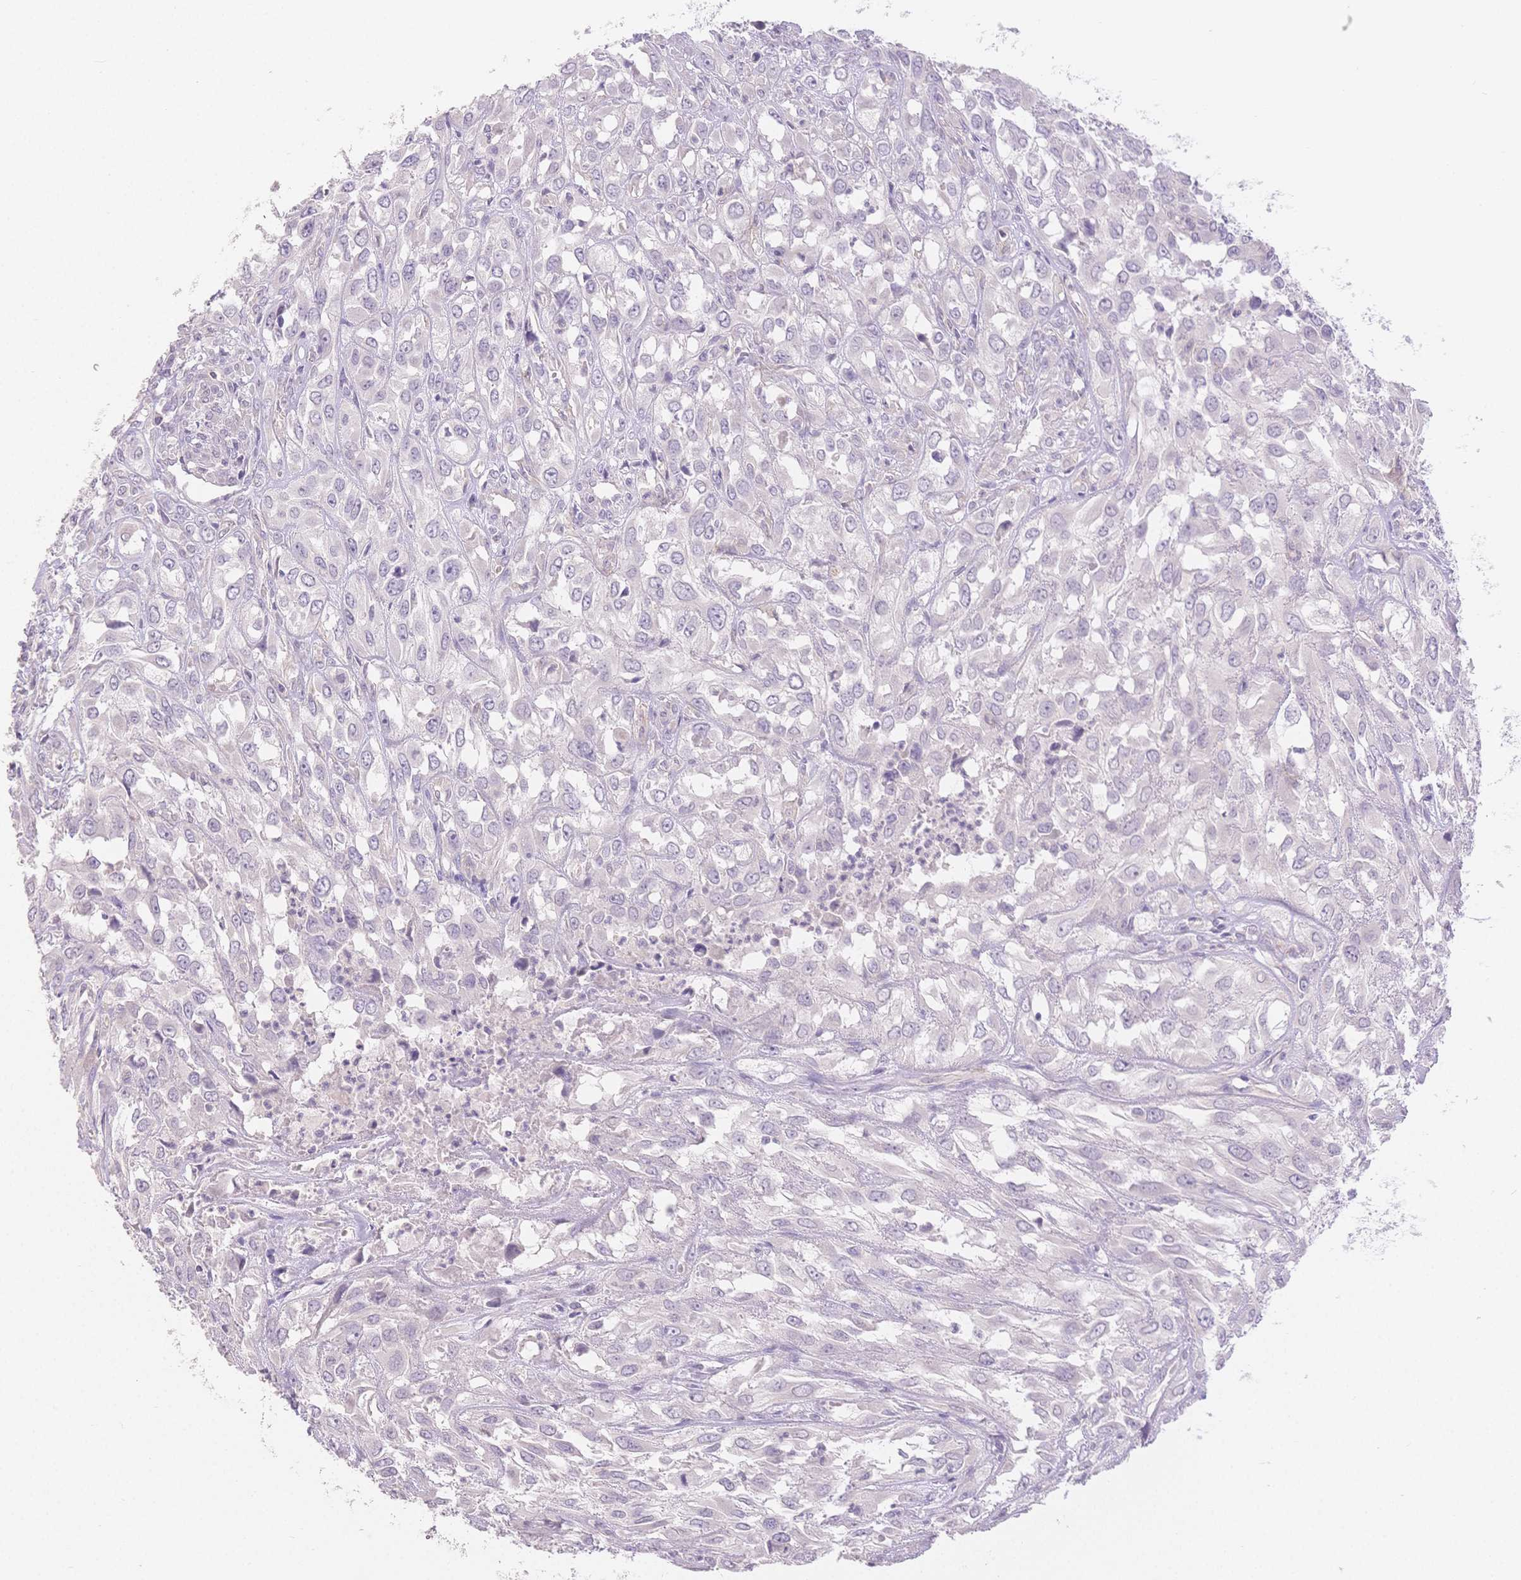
{"staining": {"intensity": "negative", "quantity": "none", "location": "none"}, "tissue": "urothelial cancer", "cell_type": "Tumor cells", "image_type": "cancer", "snomed": [{"axis": "morphology", "description": "Urothelial carcinoma, High grade"}, {"axis": "topography", "description": "Urinary bladder"}], "caption": "The immunohistochemistry (IHC) histopathology image has no significant staining in tumor cells of urothelial cancer tissue.", "gene": "SUV39H2", "patient": {"sex": "male", "age": 67}}